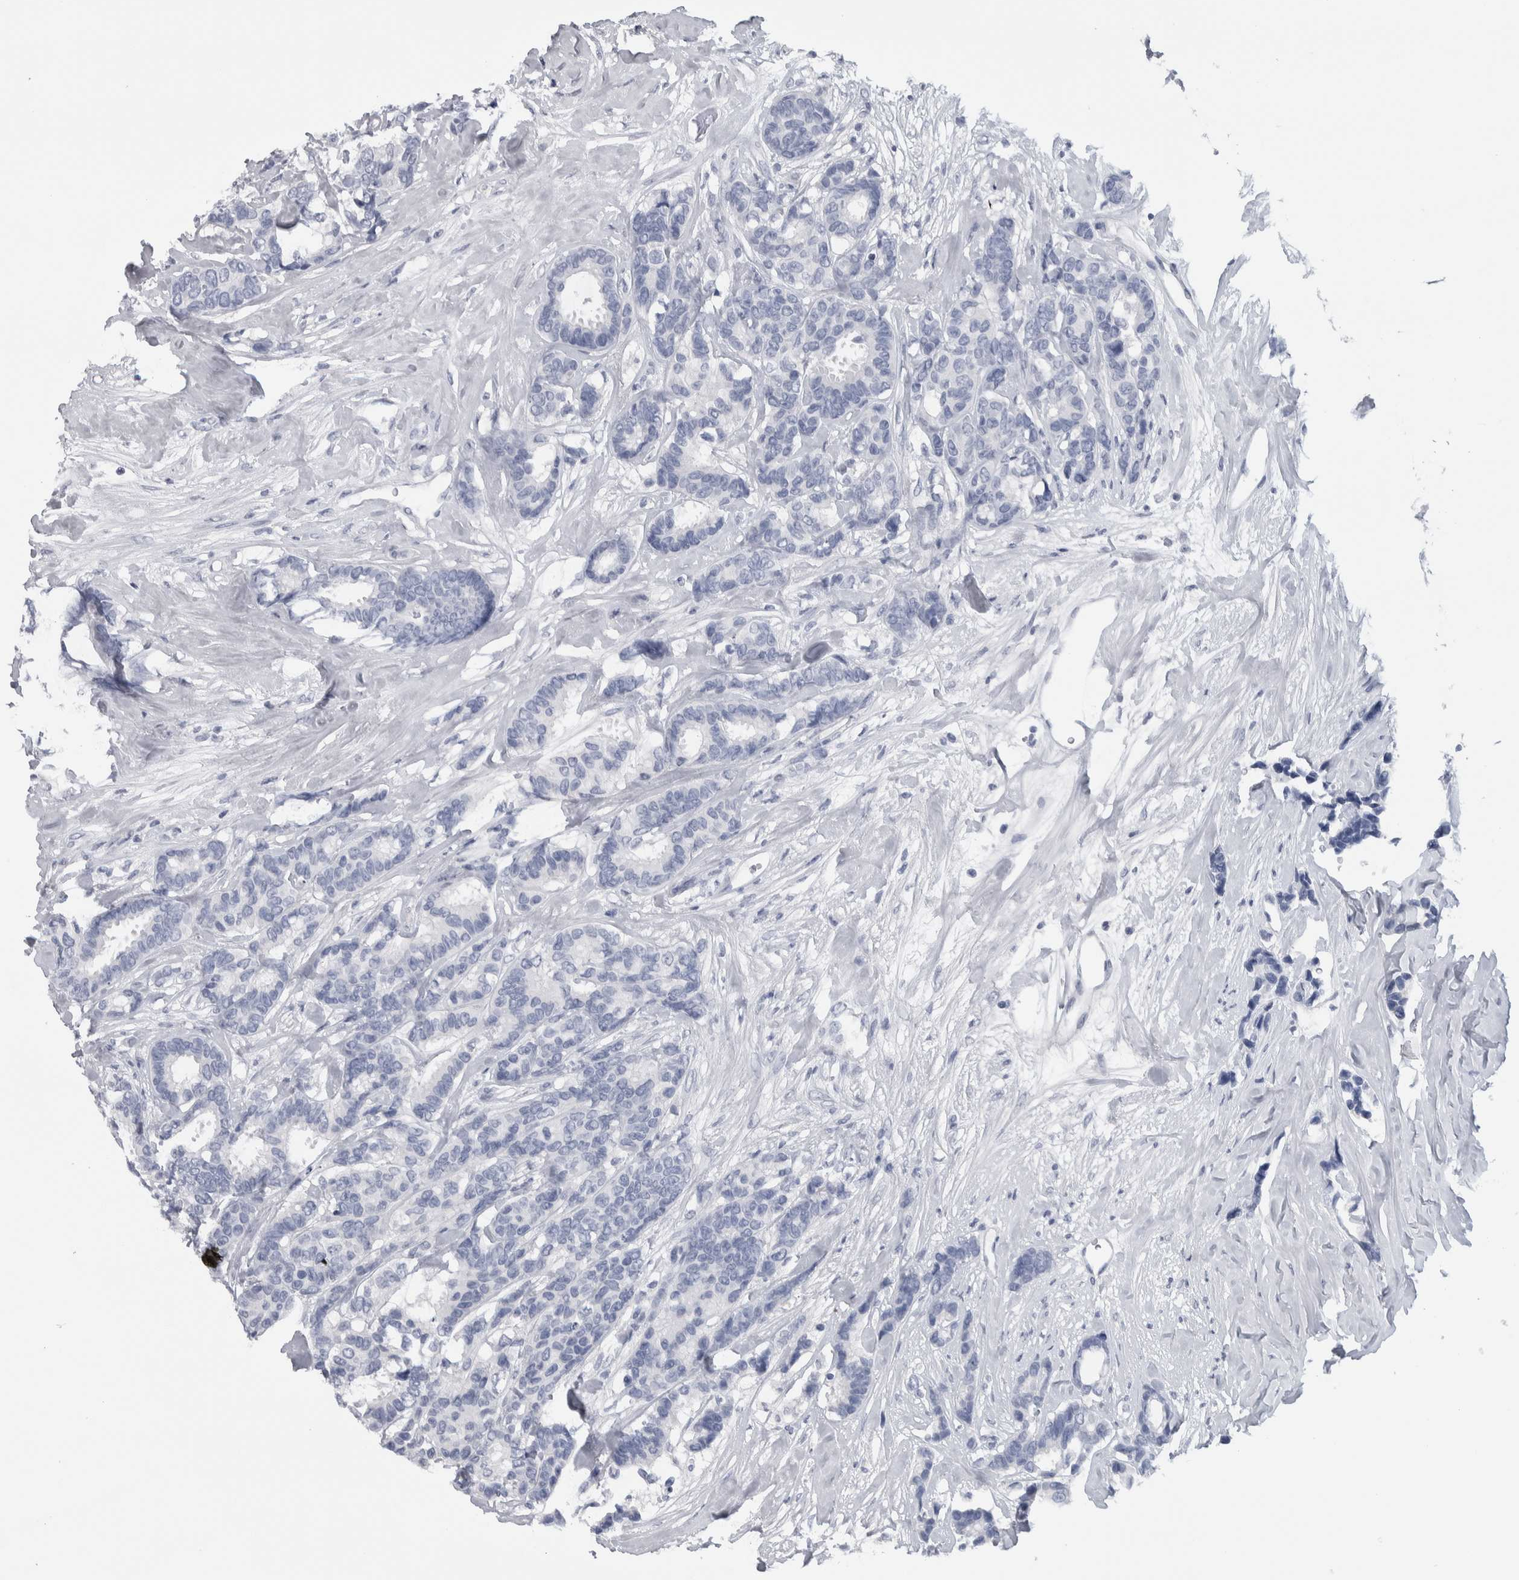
{"staining": {"intensity": "negative", "quantity": "none", "location": "none"}, "tissue": "breast cancer", "cell_type": "Tumor cells", "image_type": "cancer", "snomed": [{"axis": "morphology", "description": "Duct carcinoma"}, {"axis": "topography", "description": "Breast"}], "caption": "A photomicrograph of human breast invasive ductal carcinoma is negative for staining in tumor cells.", "gene": "CDH17", "patient": {"sex": "female", "age": 87}}